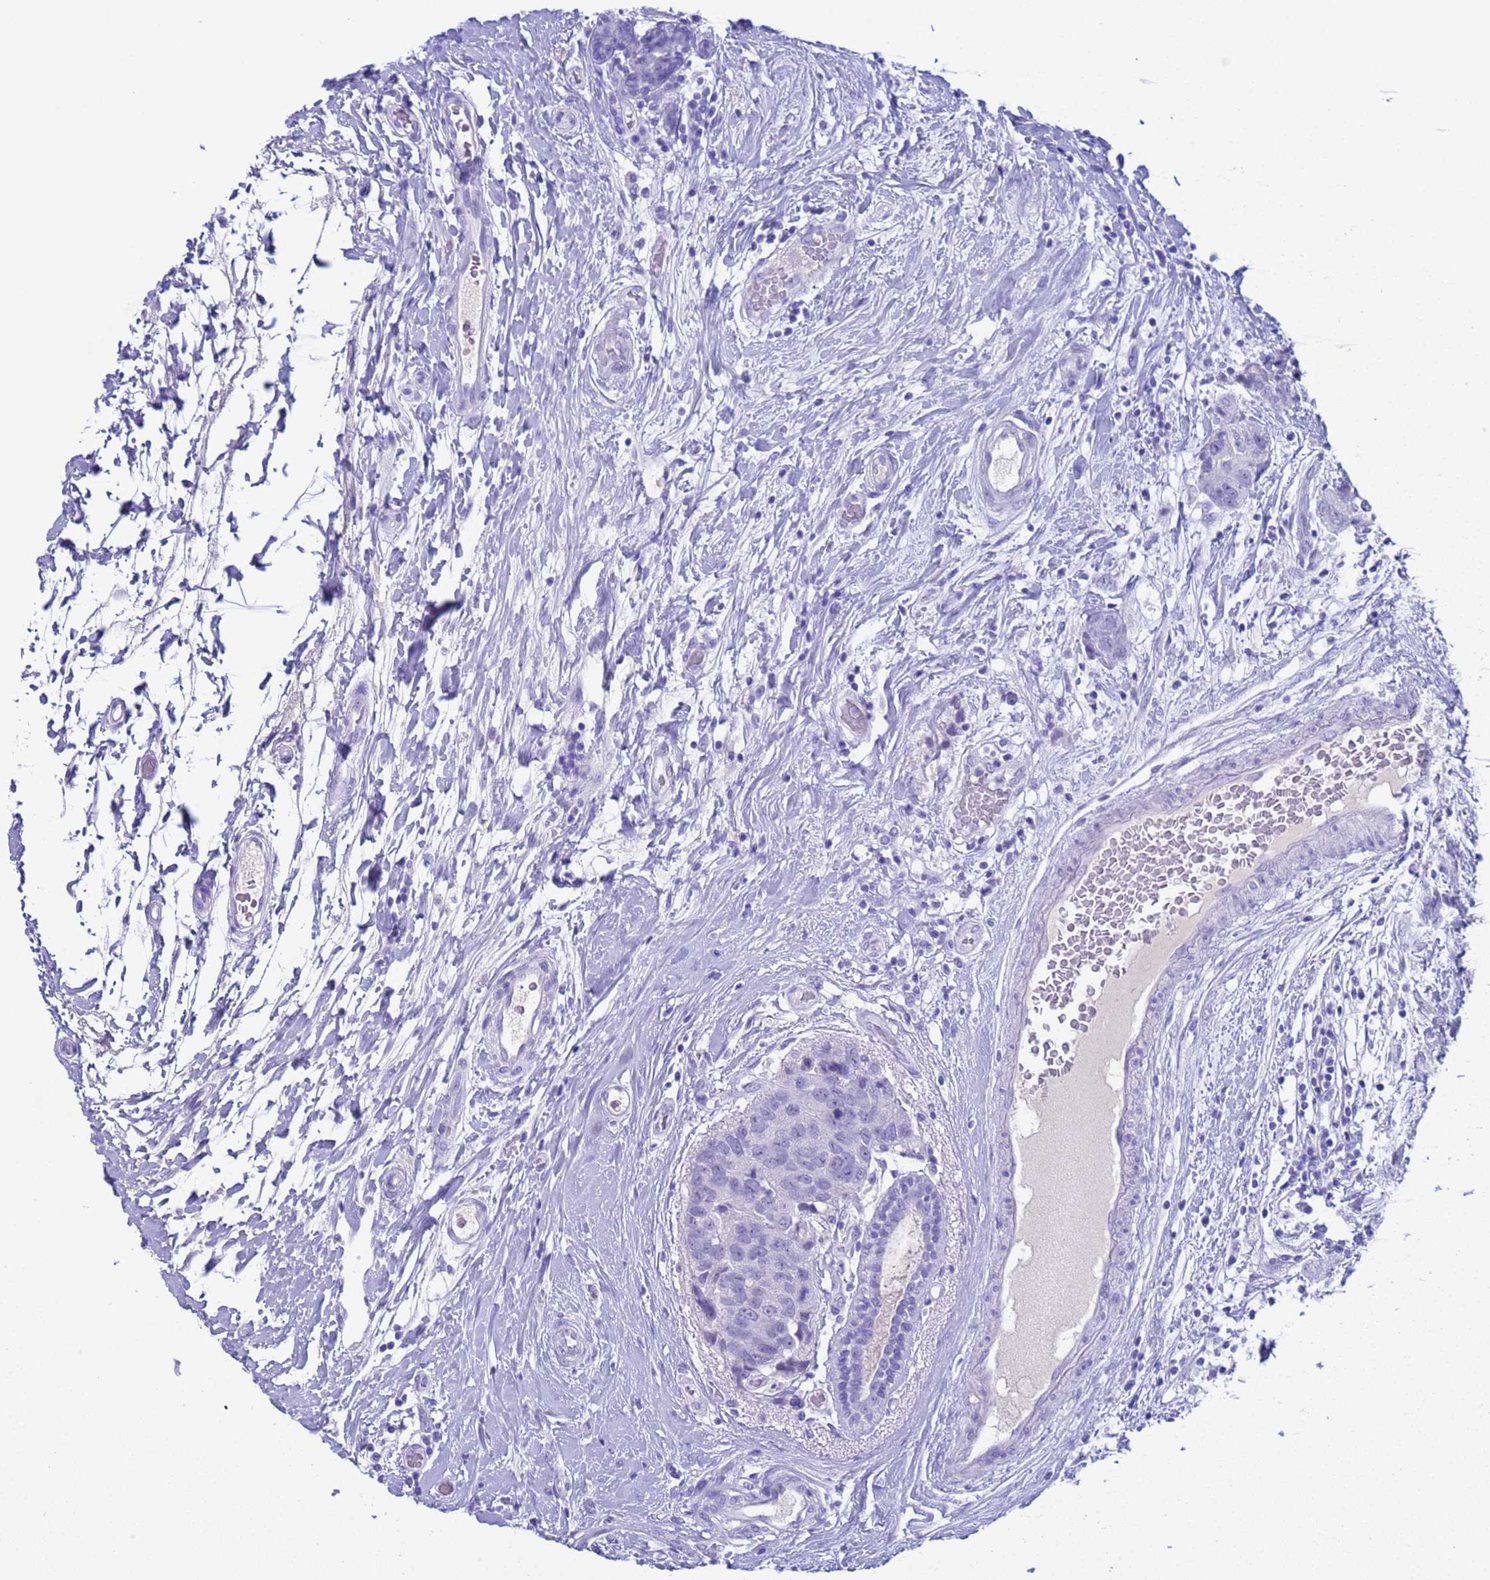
{"staining": {"intensity": "negative", "quantity": "none", "location": "none"}, "tissue": "breast cancer", "cell_type": "Tumor cells", "image_type": "cancer", "snomed": [{"axis": "morphology", "description": "Duct carcinoma"}, {"axis": "topography", "description": "Breast"}], "caption": "There is no significant expression in tumor cells of breast cancer (invasive ductal carcinoma). The staining was performed using DAB to visualize the protein expression in brown, while the nuclei were stained in blue with hematoxylin (Magnification: 20x).", "gene": "CKM", "patient": {"sex": "female", "age": 62}}